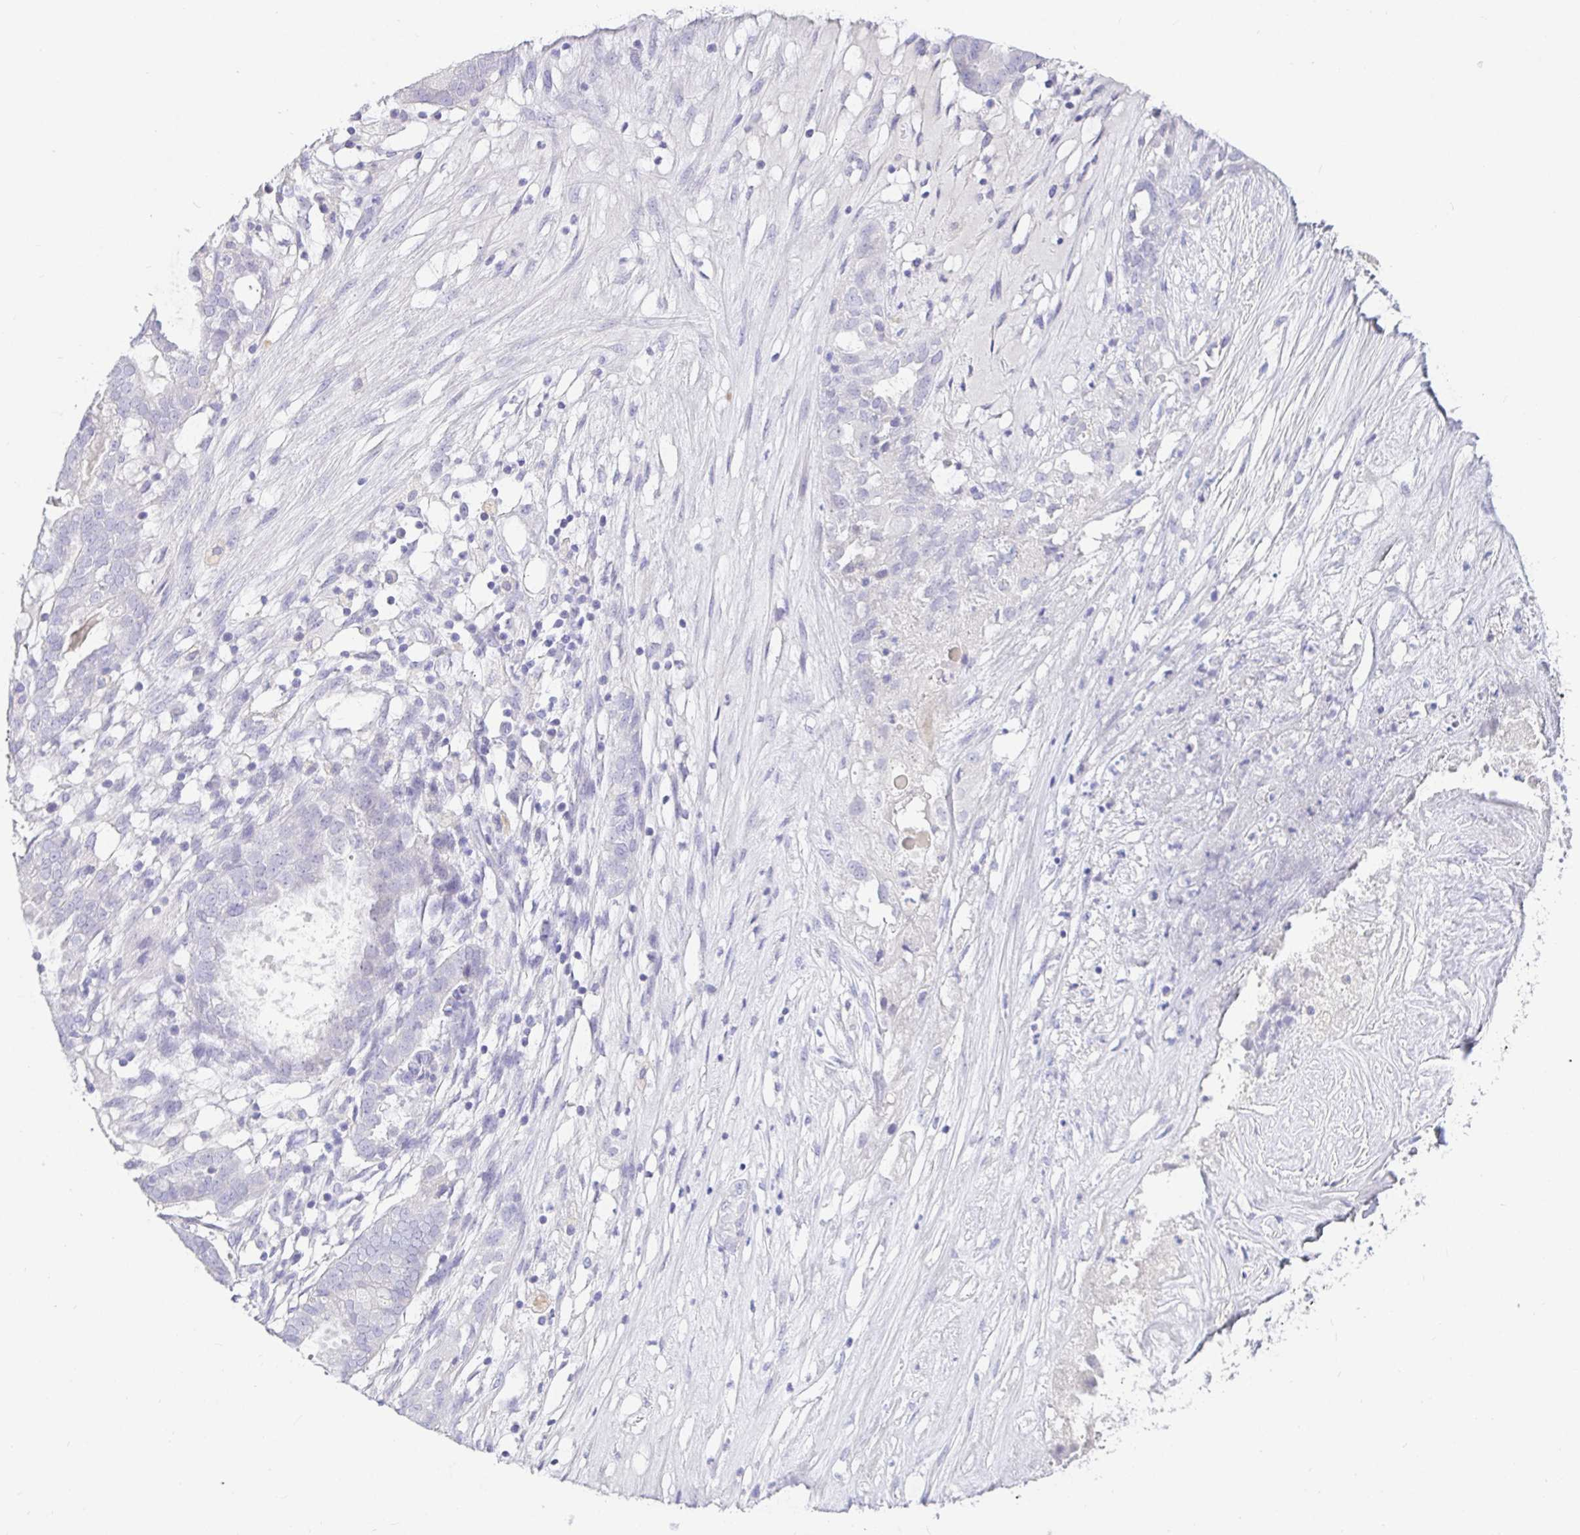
{"staining": {"intensity": "negative", "quantity": "none", "location": "none"}, "tissue": "ovarian cancer", "cell_type": "Tumor cells", "image_type": "cancer", "snomed": [{"axis": "morphology", "description": "Carcinoma, endometroid"}, {"axis": "topography", "description": "Ovary"}], "caption": "High magnification brightfield microscopy of ovarian cancer stained with DAB (3,3'-diaminobenzidine) (brown) and counterstained with hematoxylin (blue): tumor cells show no significant staining.", "gene": "TPTE", "patient": {"sex": "female", "age": 64}}